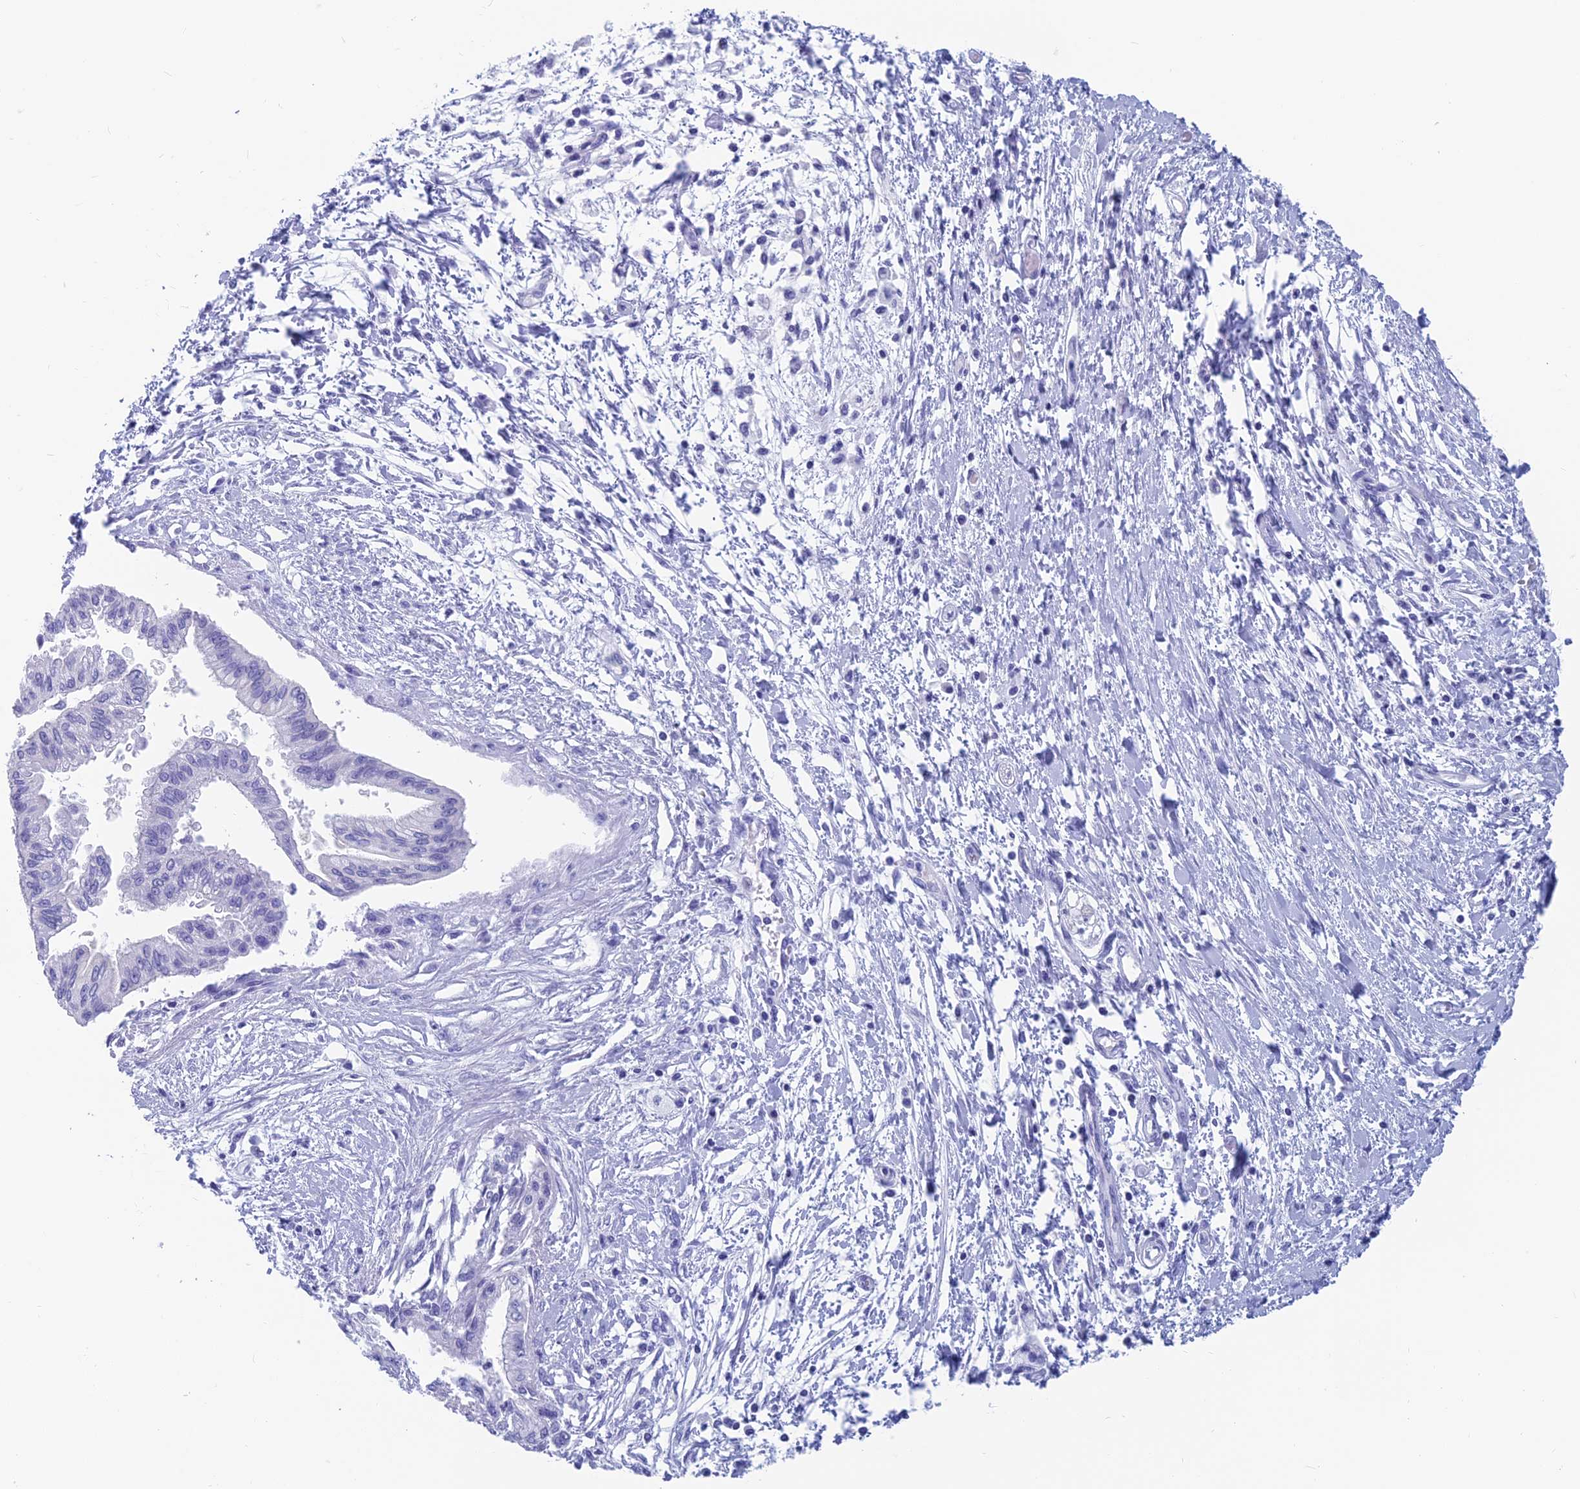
{"staining": {"intensity": "negative", "quantity": "none", "location": "none"}, "tissue": "pancreatic cancer", "cell_type": "Tumor cells", "image_type": "cancer", "snomed": [{"axis": "morphology", "description": "Adenocarcinoma, NOS"}, {"axis": "topography", "description": "Pancreas"}], "caption": "DAB (3,3'-diaminobenzidine) immunohistochemical staining of human pancreatic adenocarcinoma reveals no significant expression in tumor cells.", "gene": "CAPS", "patient": {"sex": "male", "age": 46}}